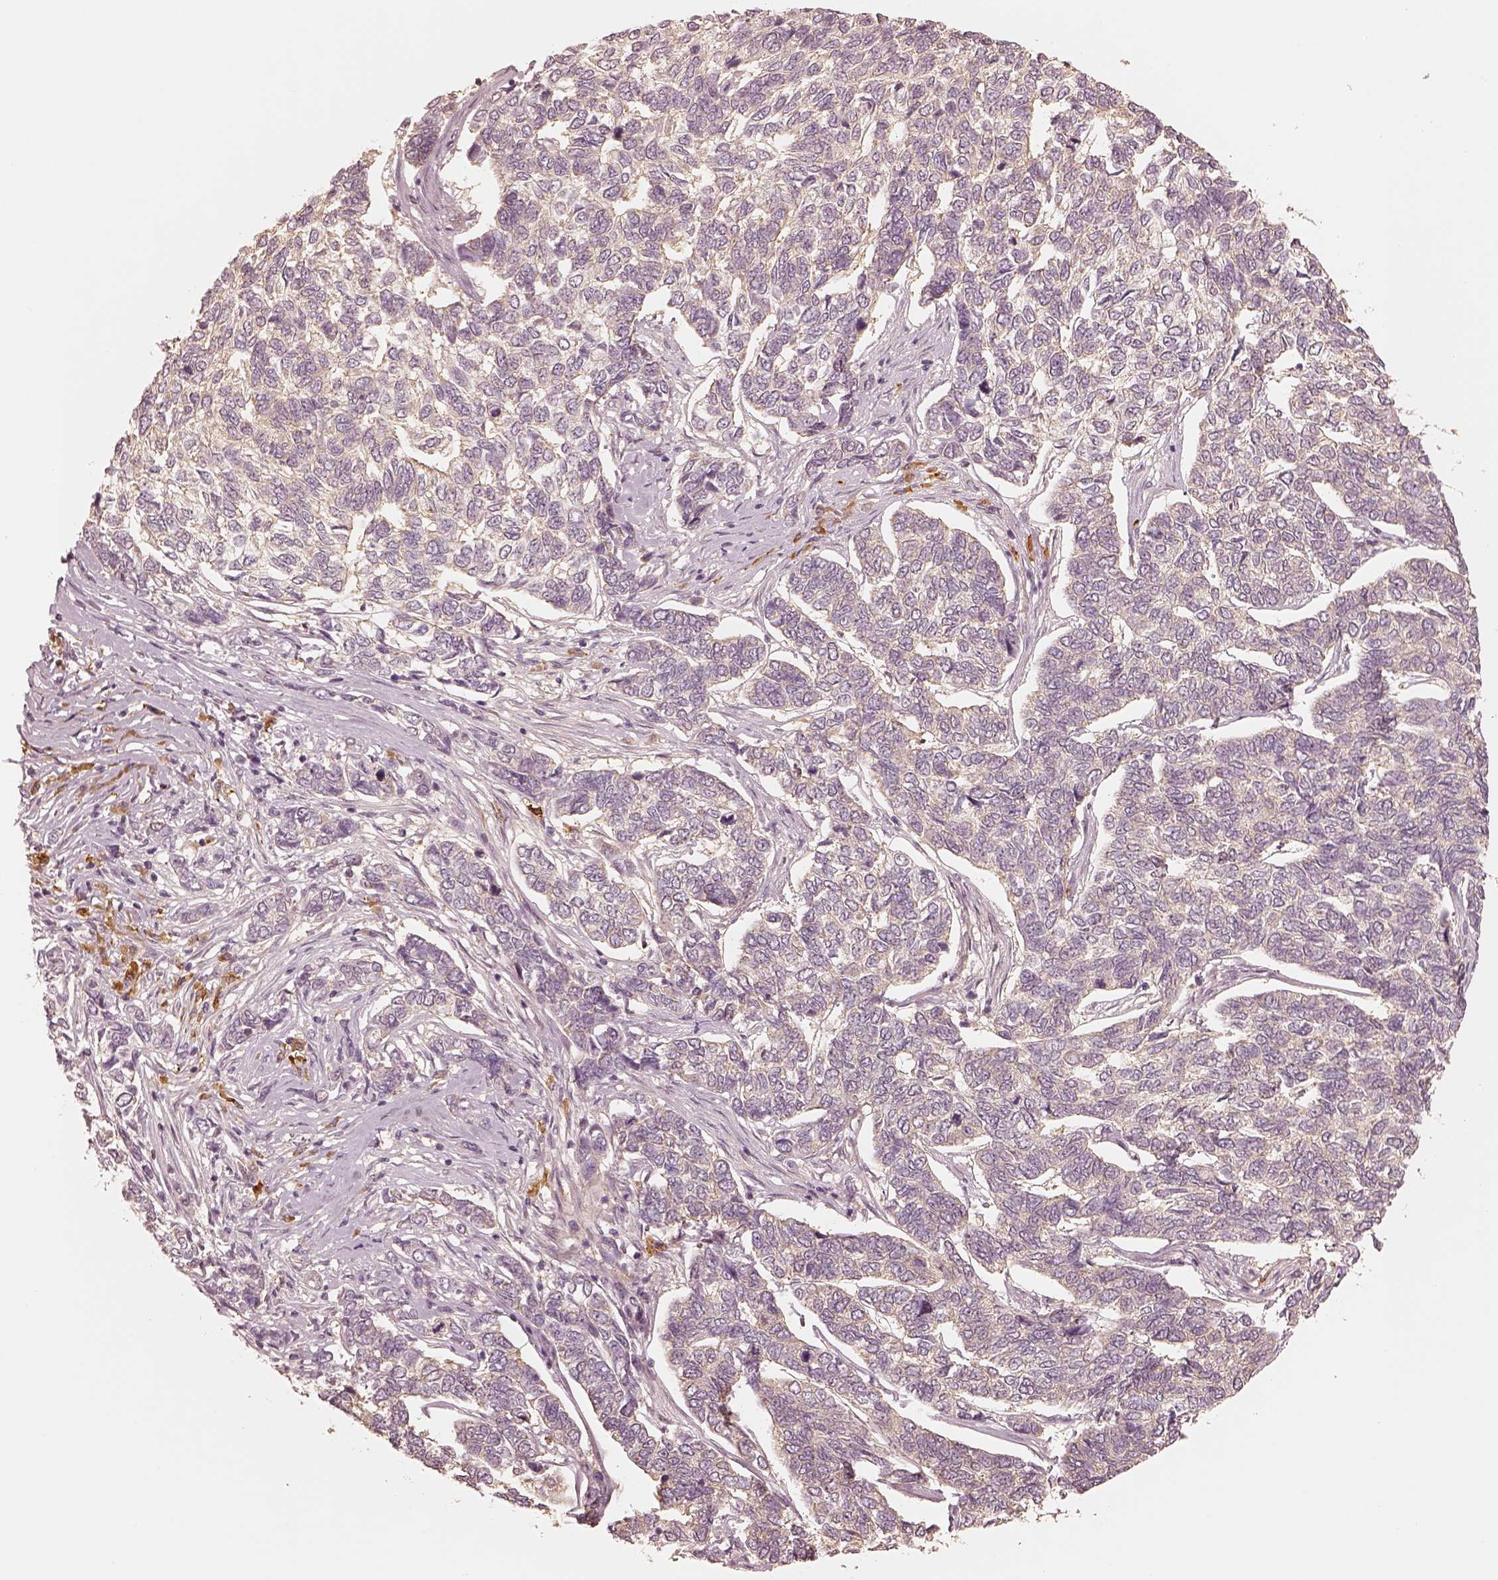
{"staining": {"intensity": "negative", "quantity": "none", "location": "none"}, "tissue": "skin cancer", "cell_type": "Tumor cells", "image_type": "cancer", "snomed": [{"axis": "morphology", "description": "Basal cell carcinoma"}, {"axis": "topography", "description": "Skin"}], "caption": "A high-resolution micrograph shows immunohistochemistry staining of basal cell carcinoma (skin), which shows no significant staining in tumor cells.", "gene": "GORASP2", "patient": {"sex": "female", "age": 65}}